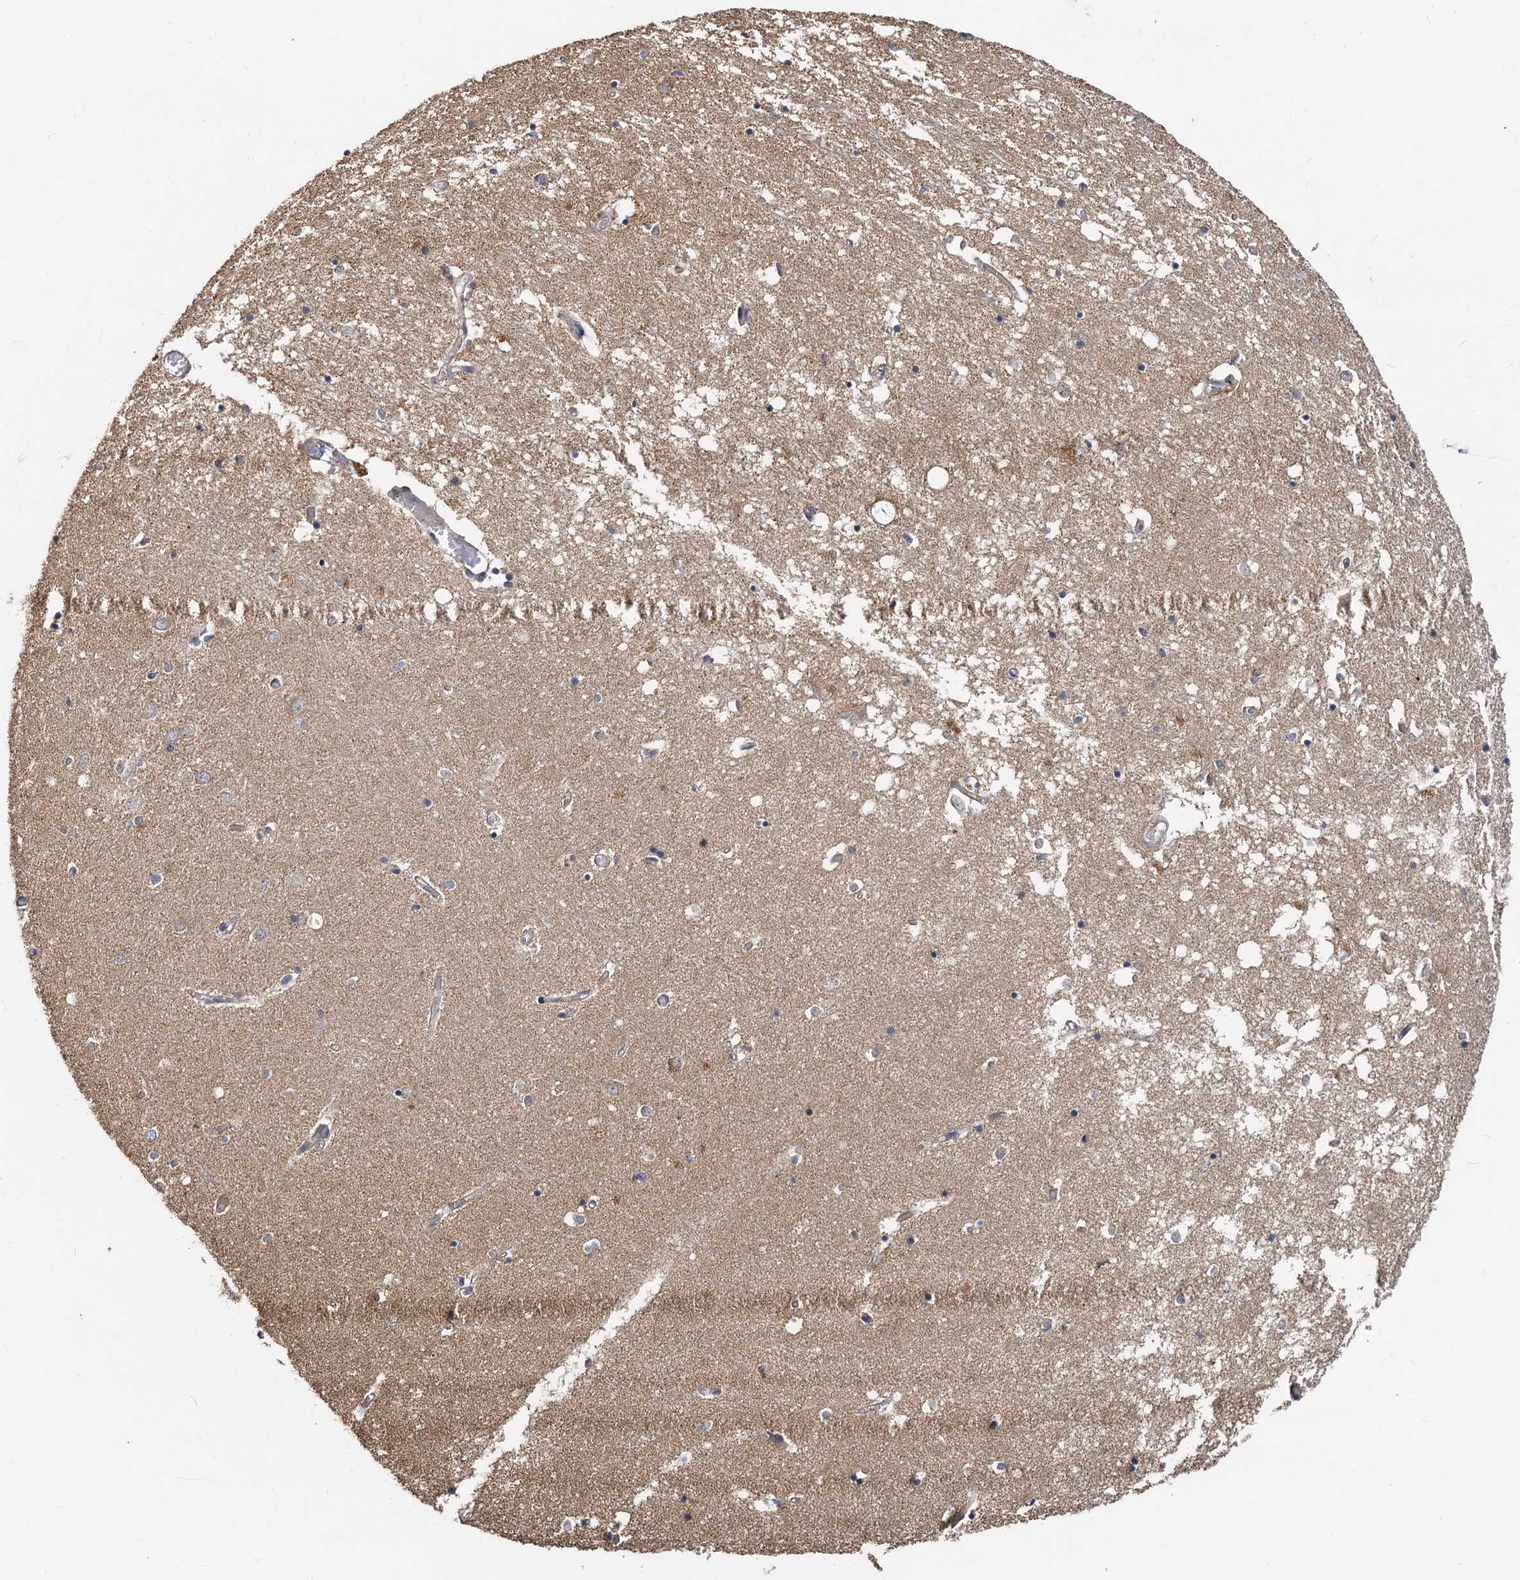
{"staining": {"intensity": "weak", "quantity": "<25%", "location": "cytoplasmic/membranous"}, "tissue": "hippocampus", "cell_type": "Glial cells", "image_type": "normal", "snomed": [{"axis": "morphology", "description": "Normal tissue, NOS"}, {"axis": "topography", "description": "Hippocampus"}], "caption": "Micrograph shows no protein expression in glial cells of benign hippocampus.", "gene": "SDS", "patient": {"sex": "male", "age": 70}}